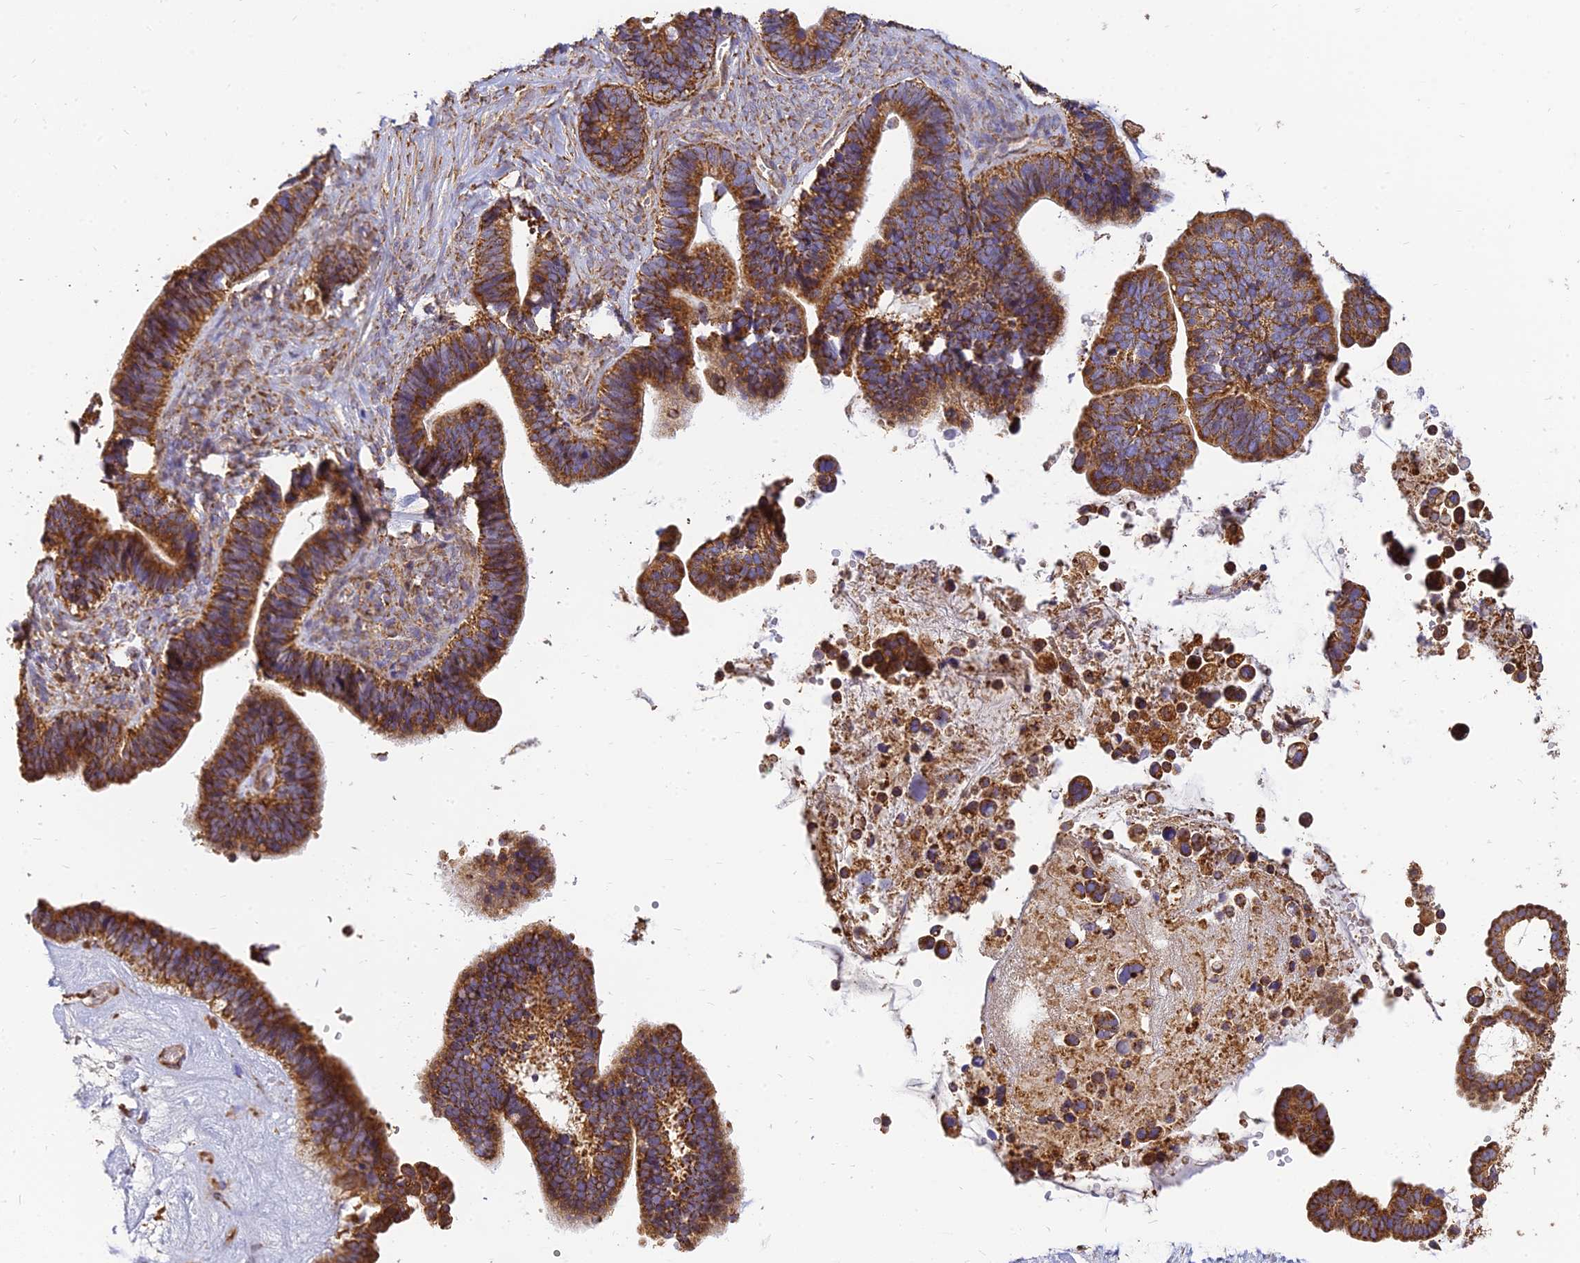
{"staining": {"intensity": "strong", "quantity": ">75%", "location": "cytoplasmic/membranous"}, "tissue": "ovarian cancer", "cell_type": "Tumor cells", "image_type": "cancer", "snomed": [{"axis": "morphology", "description": "Cystadenocarcinoma, serous, NOS"}, {"axis": "topography", "description": "Ovary"}], "caption": "IHC micrograph of human serous cystadenocarcinoma (ovarian) stained for a protein (brown), which shows high levels of strong cytoplasmic/membranous positivity in approximately >75% of tumor cells.", "gene": "THUMPD2", "patient": {"sex": "female", "age": 56}}